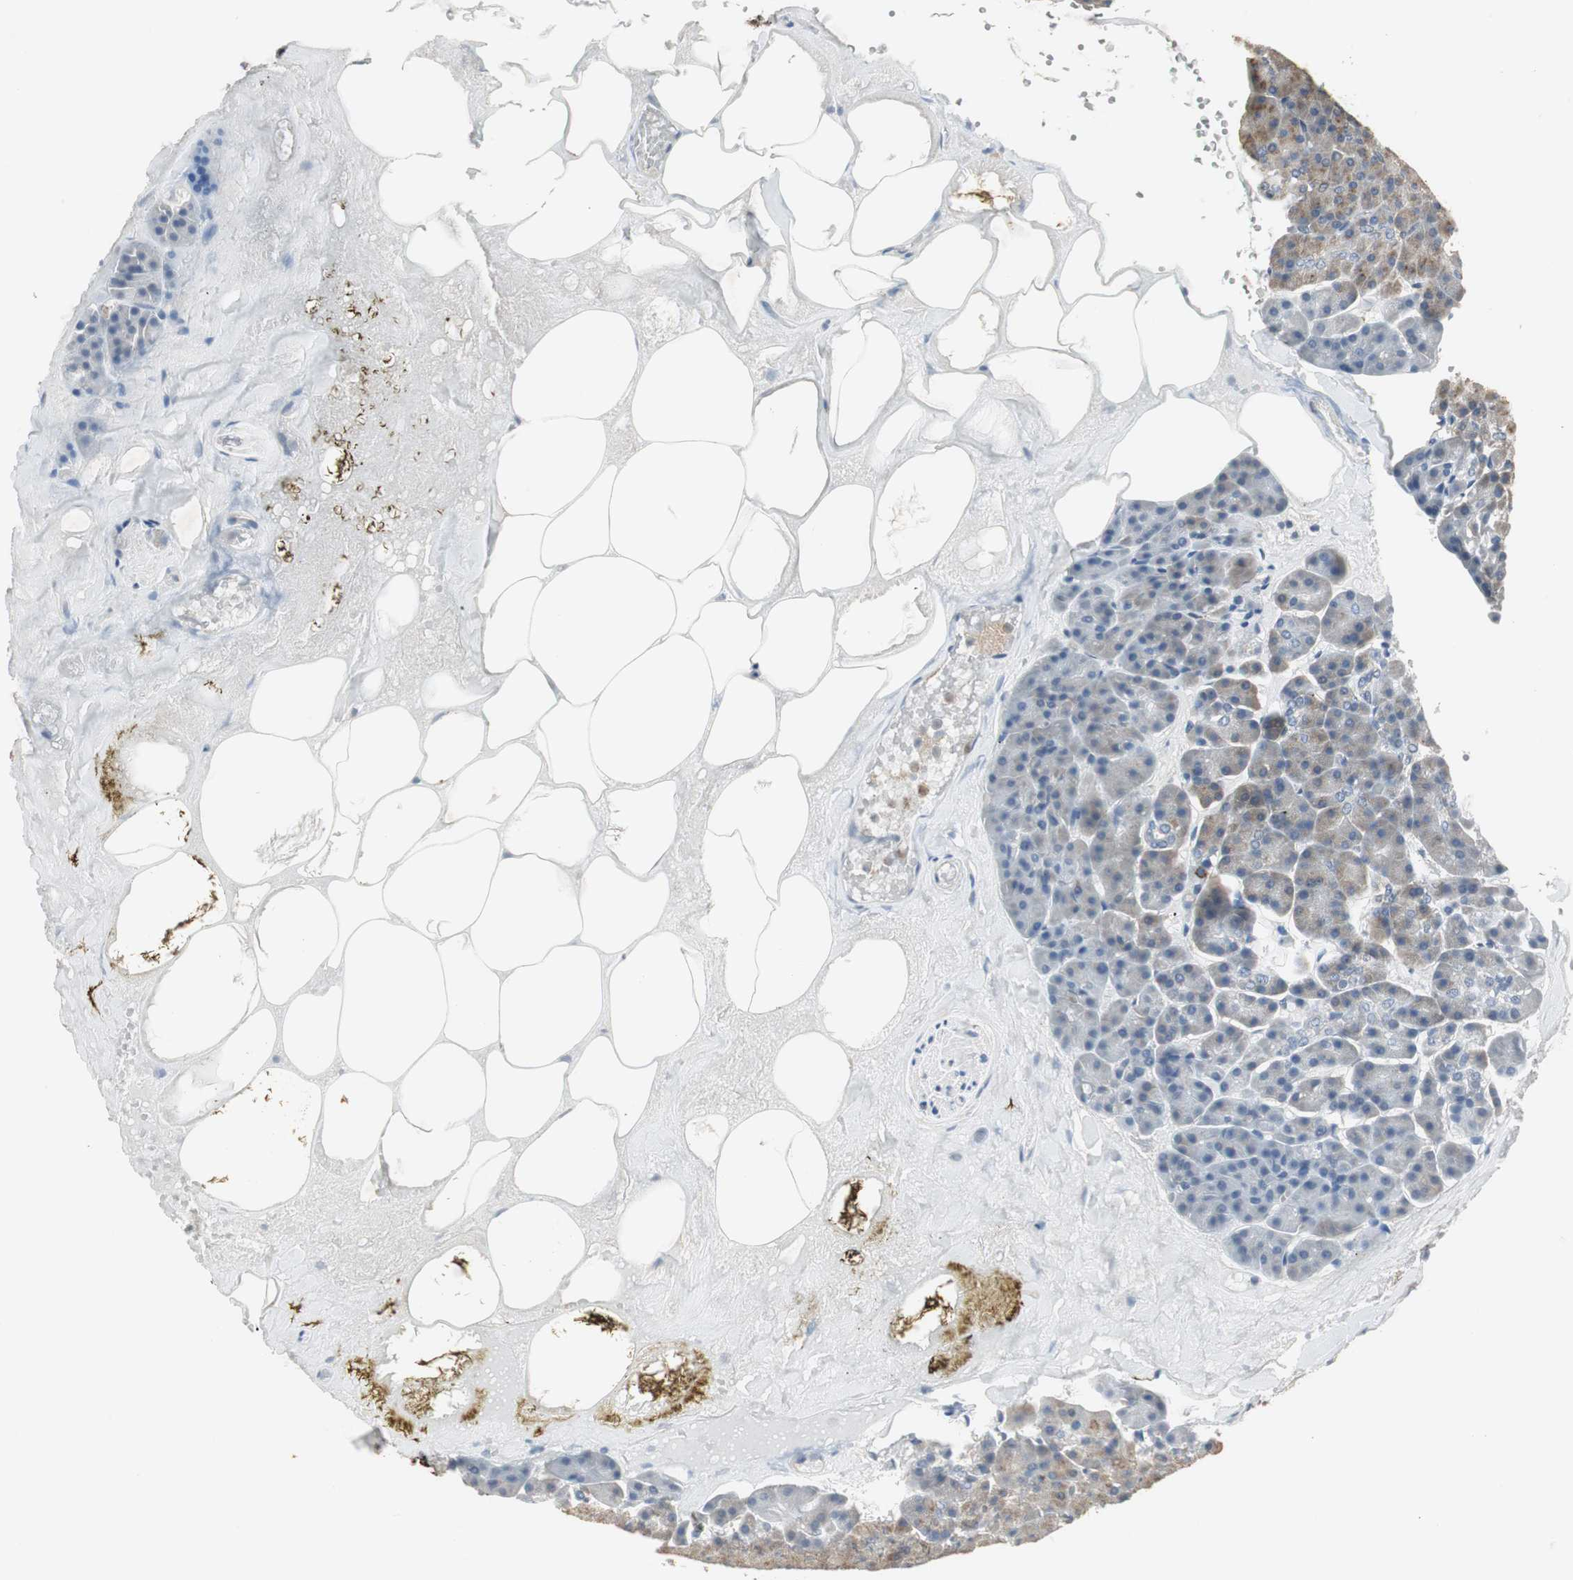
{"staining": {"intensity": "moderate", "quantity": "25%-75%", "location": "cytoplasmic/membranous"}, "tissue": "pancreas", "cell_type": "Exocrine glandular cells", "image_type": "normal", "snomed": [{"axis": "morphology", "description": "Normal tissue, NOS"}, {"axis": "topography", "description": "Pancreas"}], "caption": "Moderate cytoplasmic/membranous protein staining is appreciated in approximately 25%-75% of exocrine glandular cells in pancreas.", "gene": "JTB", "patient": {"sex": "female", "age": 35}}